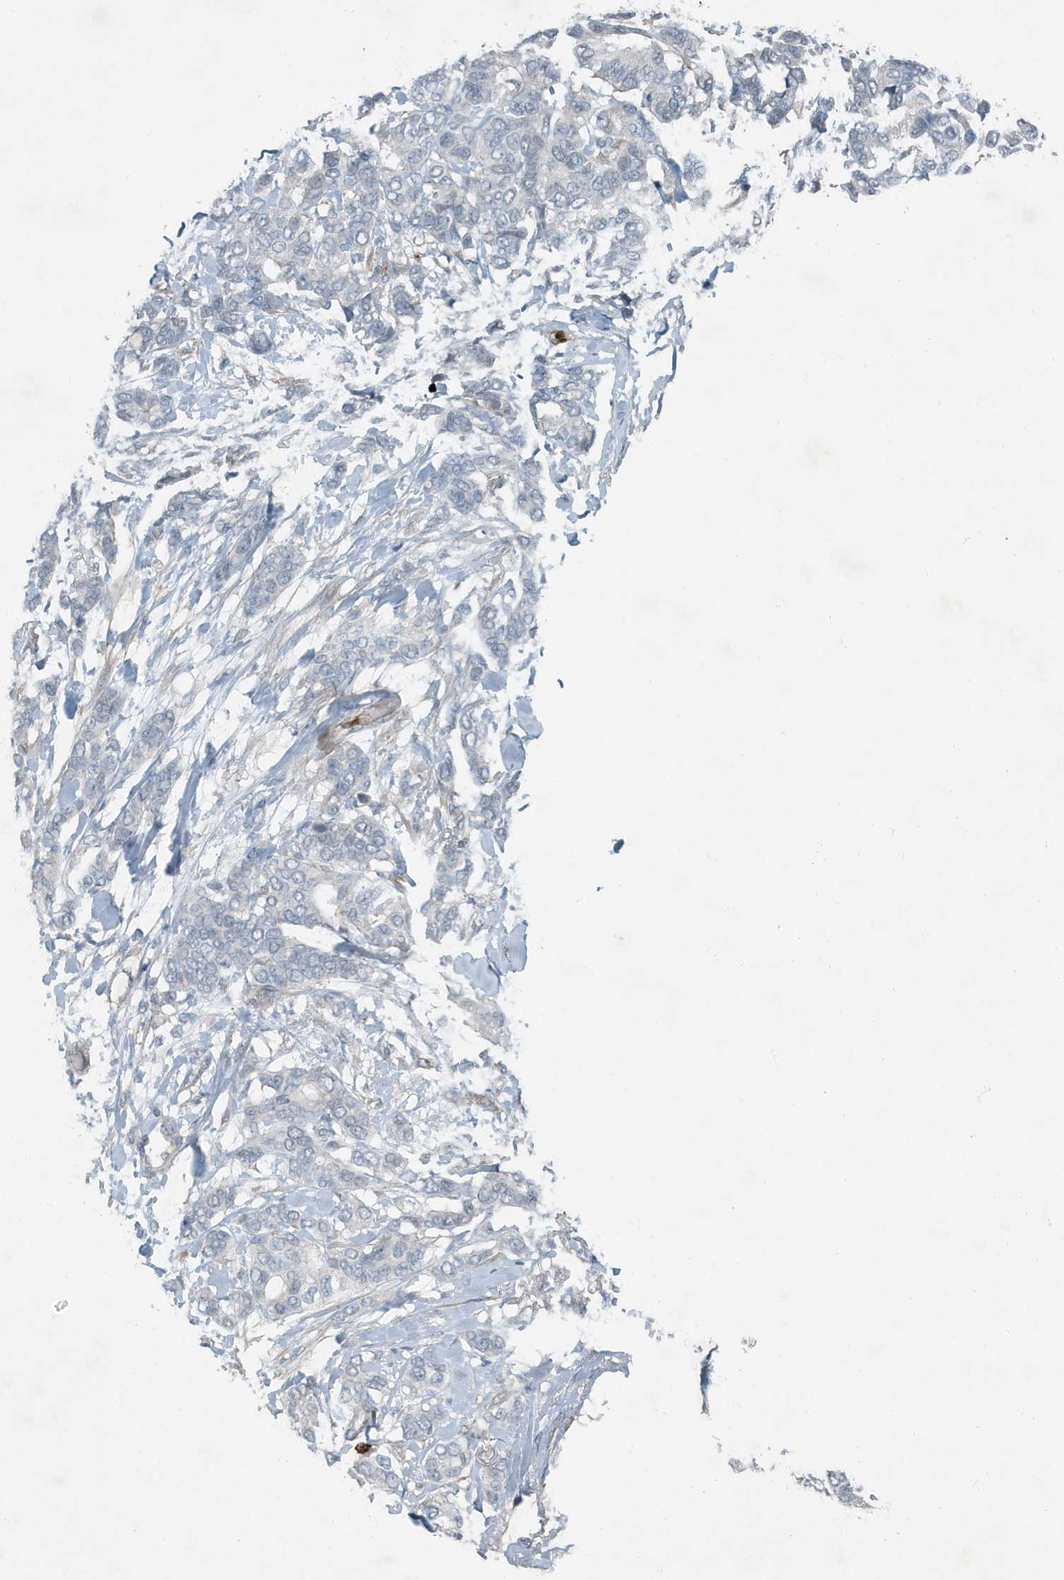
{"staining": {"intensity": "negative", "quantity": "none", "location": "none"}, "tissue": "breast cancer", "cell_type": "Tumor cells", "image_type": "cancer", "snomed": [{"axis": "morphology", "description": "Duct carcinoma"}, {"axis": "topography", "description": "Breast"}], "caption": "A histopathology image of human breast cancer is negative for staining in tumor cells.", "gene": "DAPP1", "patient": {"sex": "female", "age": 87}}